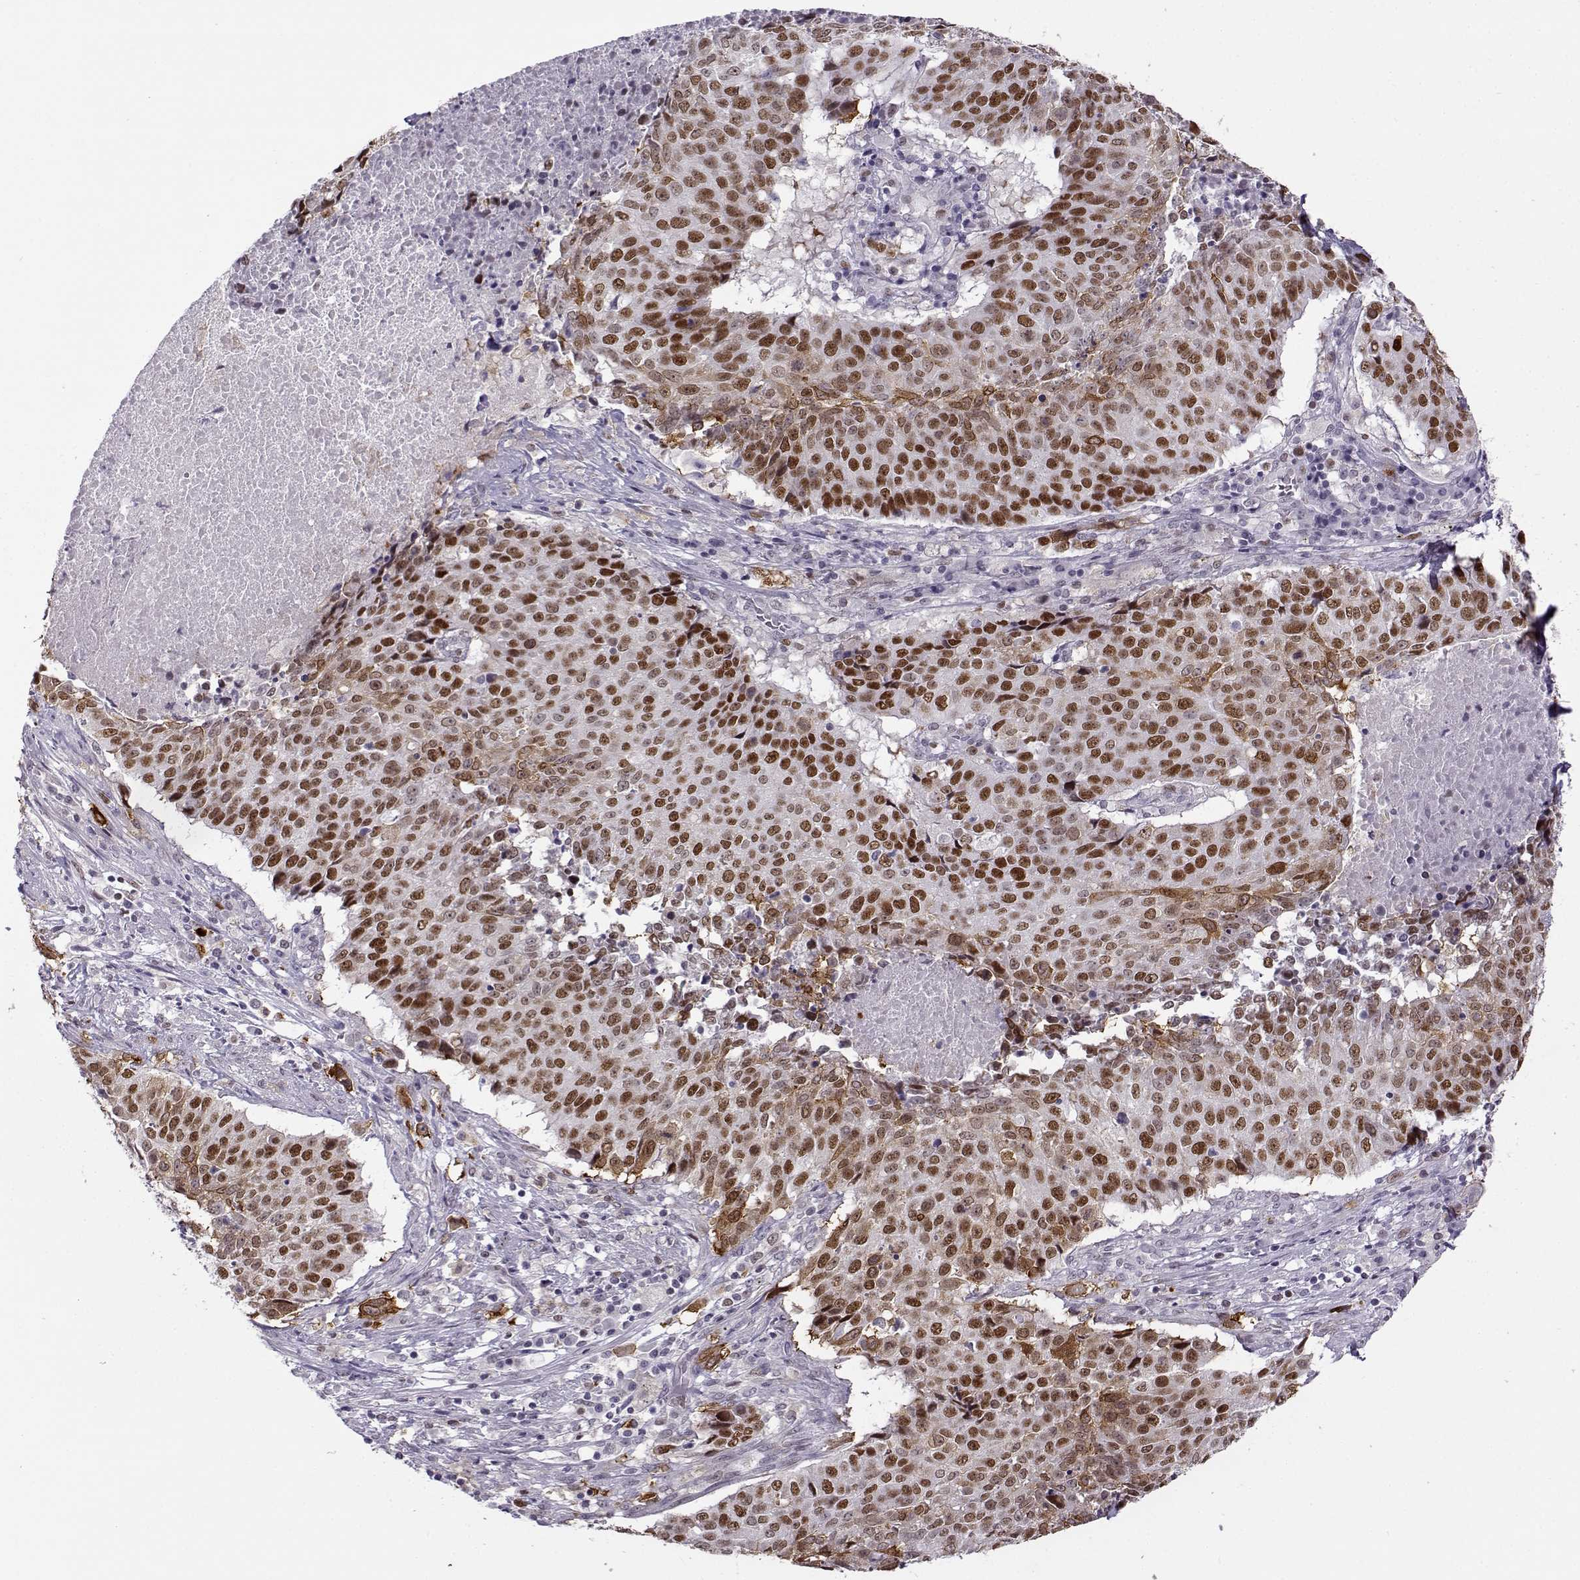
{"staining": {"intensity": "strong", "quantity": "25%-75%", "location": "cytoplasmic/membranous"}, "tissue": "lung cancer", "cell_type": "Tumor cells", "image_type": "cancer", "snomed": [{"axis": "morphology", "description": "Normal tissue, NOS"}, {"axis": "morphology", "description": "Squamous cell carcinoma, NOS"}, {"axis": "topography", "description": "Bronchus"}, {"axis": "topography", "description": "Lung"}], "caption": "Immunohistochemistry image of squamous cell carcinoma (lung) stained for a protein (brown), which exhibits high levels of strong cytoplasmic/membranous positivity in about 25%-75% of tumor cells.", "gene": "BACH1", "patient": {"sex": "male", "age": 64}}